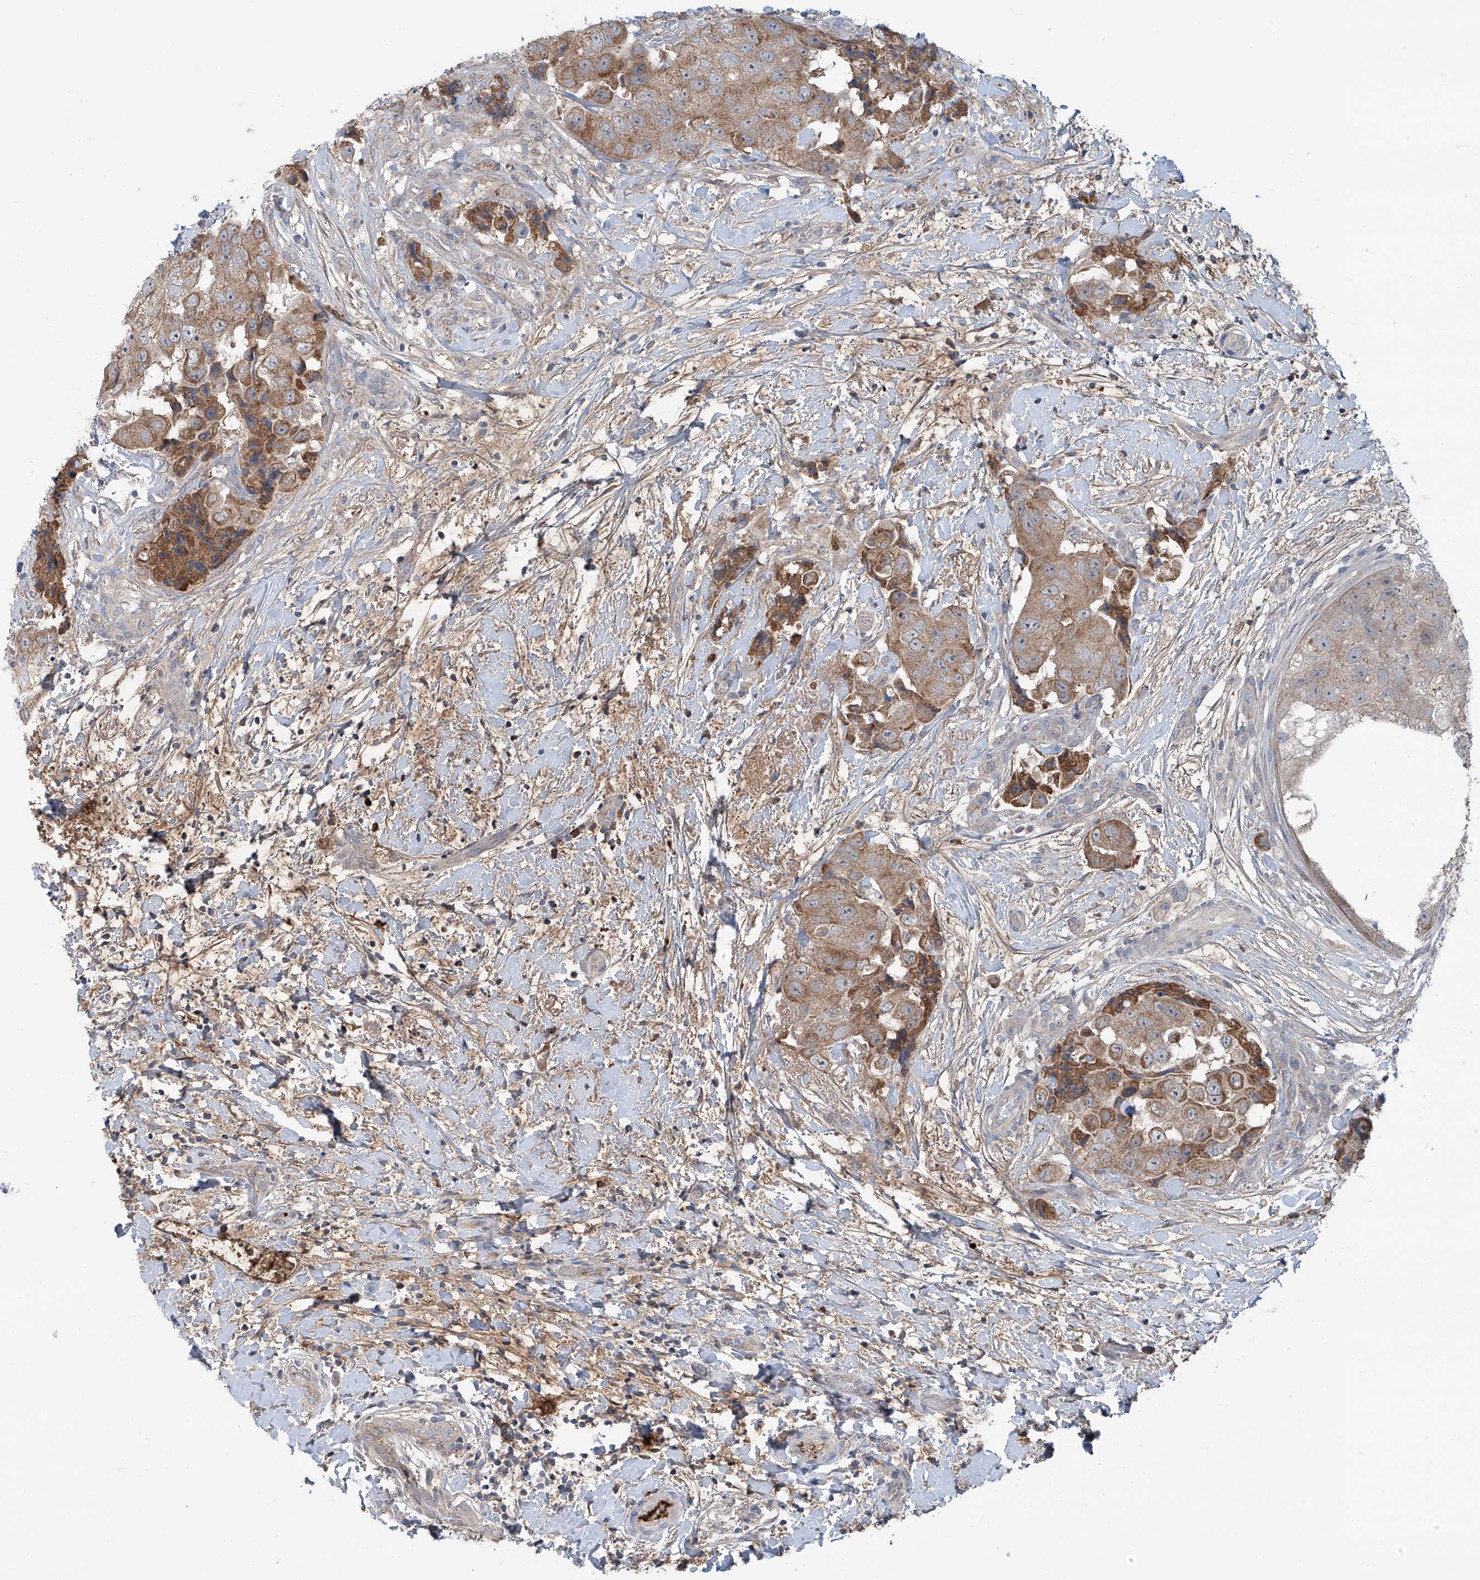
{"staining": {"intensity": "moderate", "quantity": ">75%", "location": "cytoplasmic/membranous"}, "tissue": "breast cancer", "cell_type": "Tumor cells", "image_type": "cancer", "snomed": [{"axis": "morphology", "description": "Normal tissue, NOS"}, {"axis": "morphology", "description": "Duct carcinoma"}, {"axis": "topography", "description": "Breast"}], "caption": "IHC of human breast cancer displays medium levels of moderate cytoplasmic/membranous positivity in about >75% of tumor cells.", "gene": "SIX4", "patient": {"sex": "female", "age": 62}}